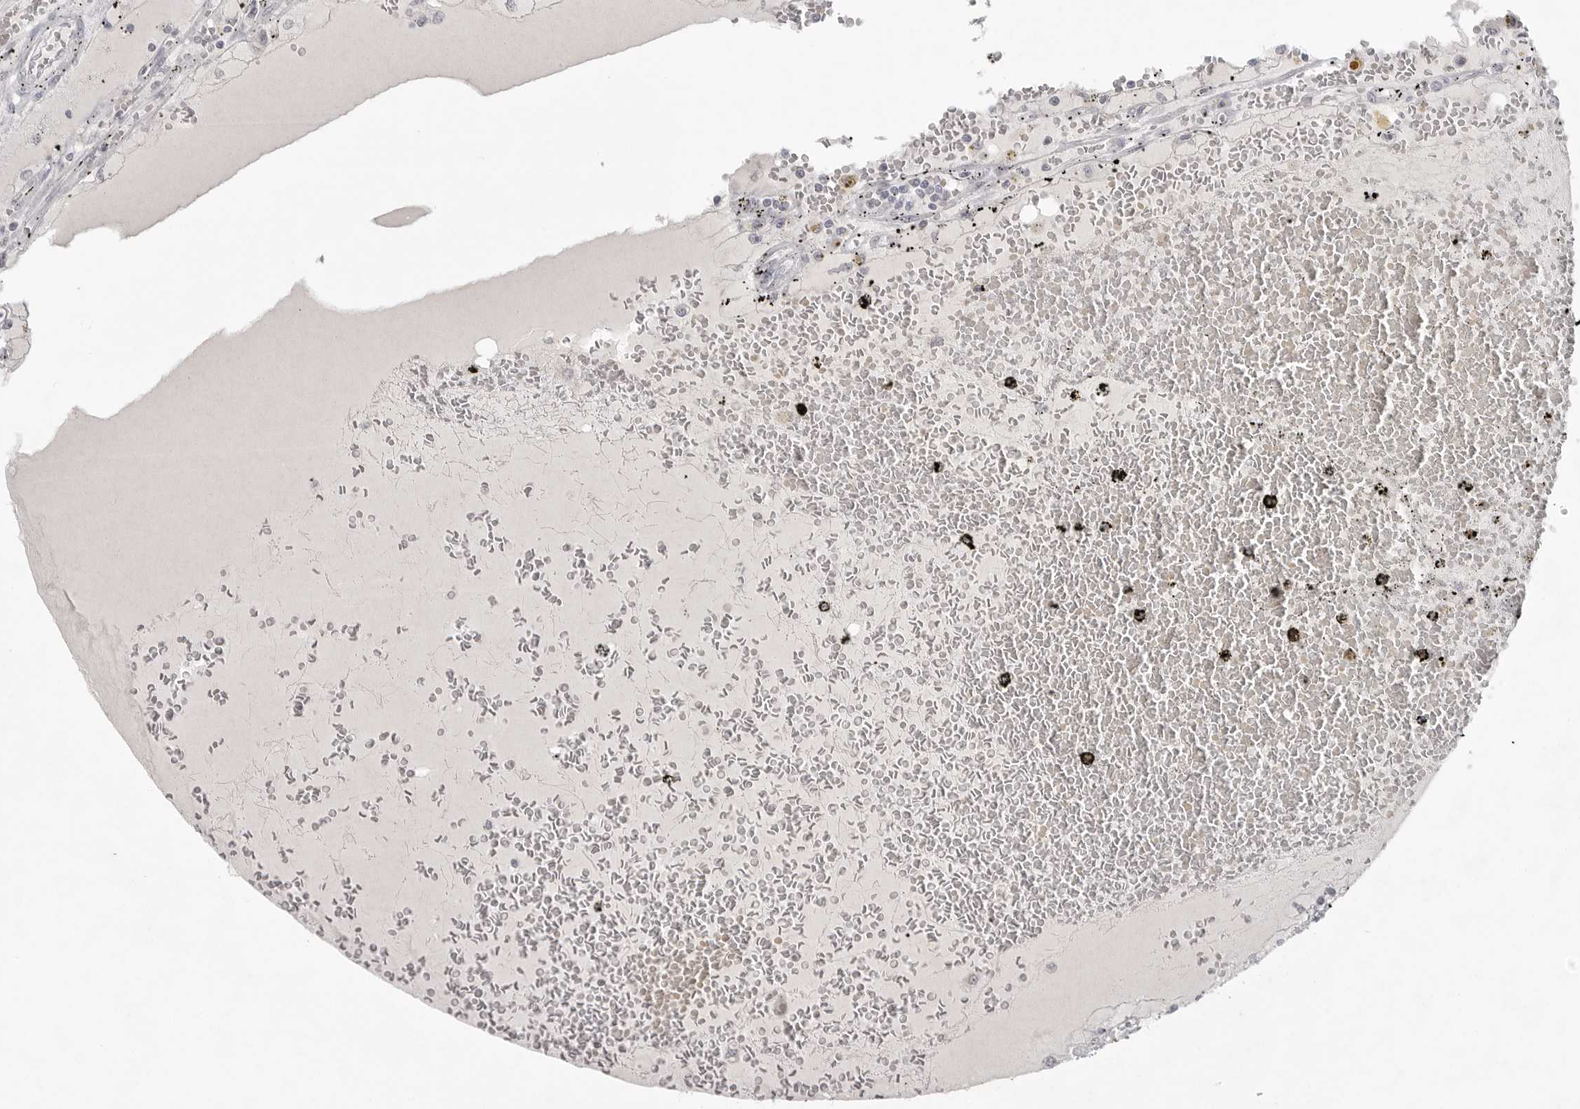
{"staining": {"intensity": "negative", "quantity": "none", "location": "none"}, "tissue": "renal cancer", "cell_type": "Tumor cells", "image_type": "cancer", "snomed": [{"axis": "morphology", "description": "Adenocarcinoma, NOS"}, {"axis": "topography", "description": "Kidney"}], "caption": "IHC photomicrograph of neoplastic tissue: renal cancer stained with DAB reveals no significant protein positivity in tumor cells.", "gene": "TCTN3", "patient": {"sex": "male", "age": 56}}